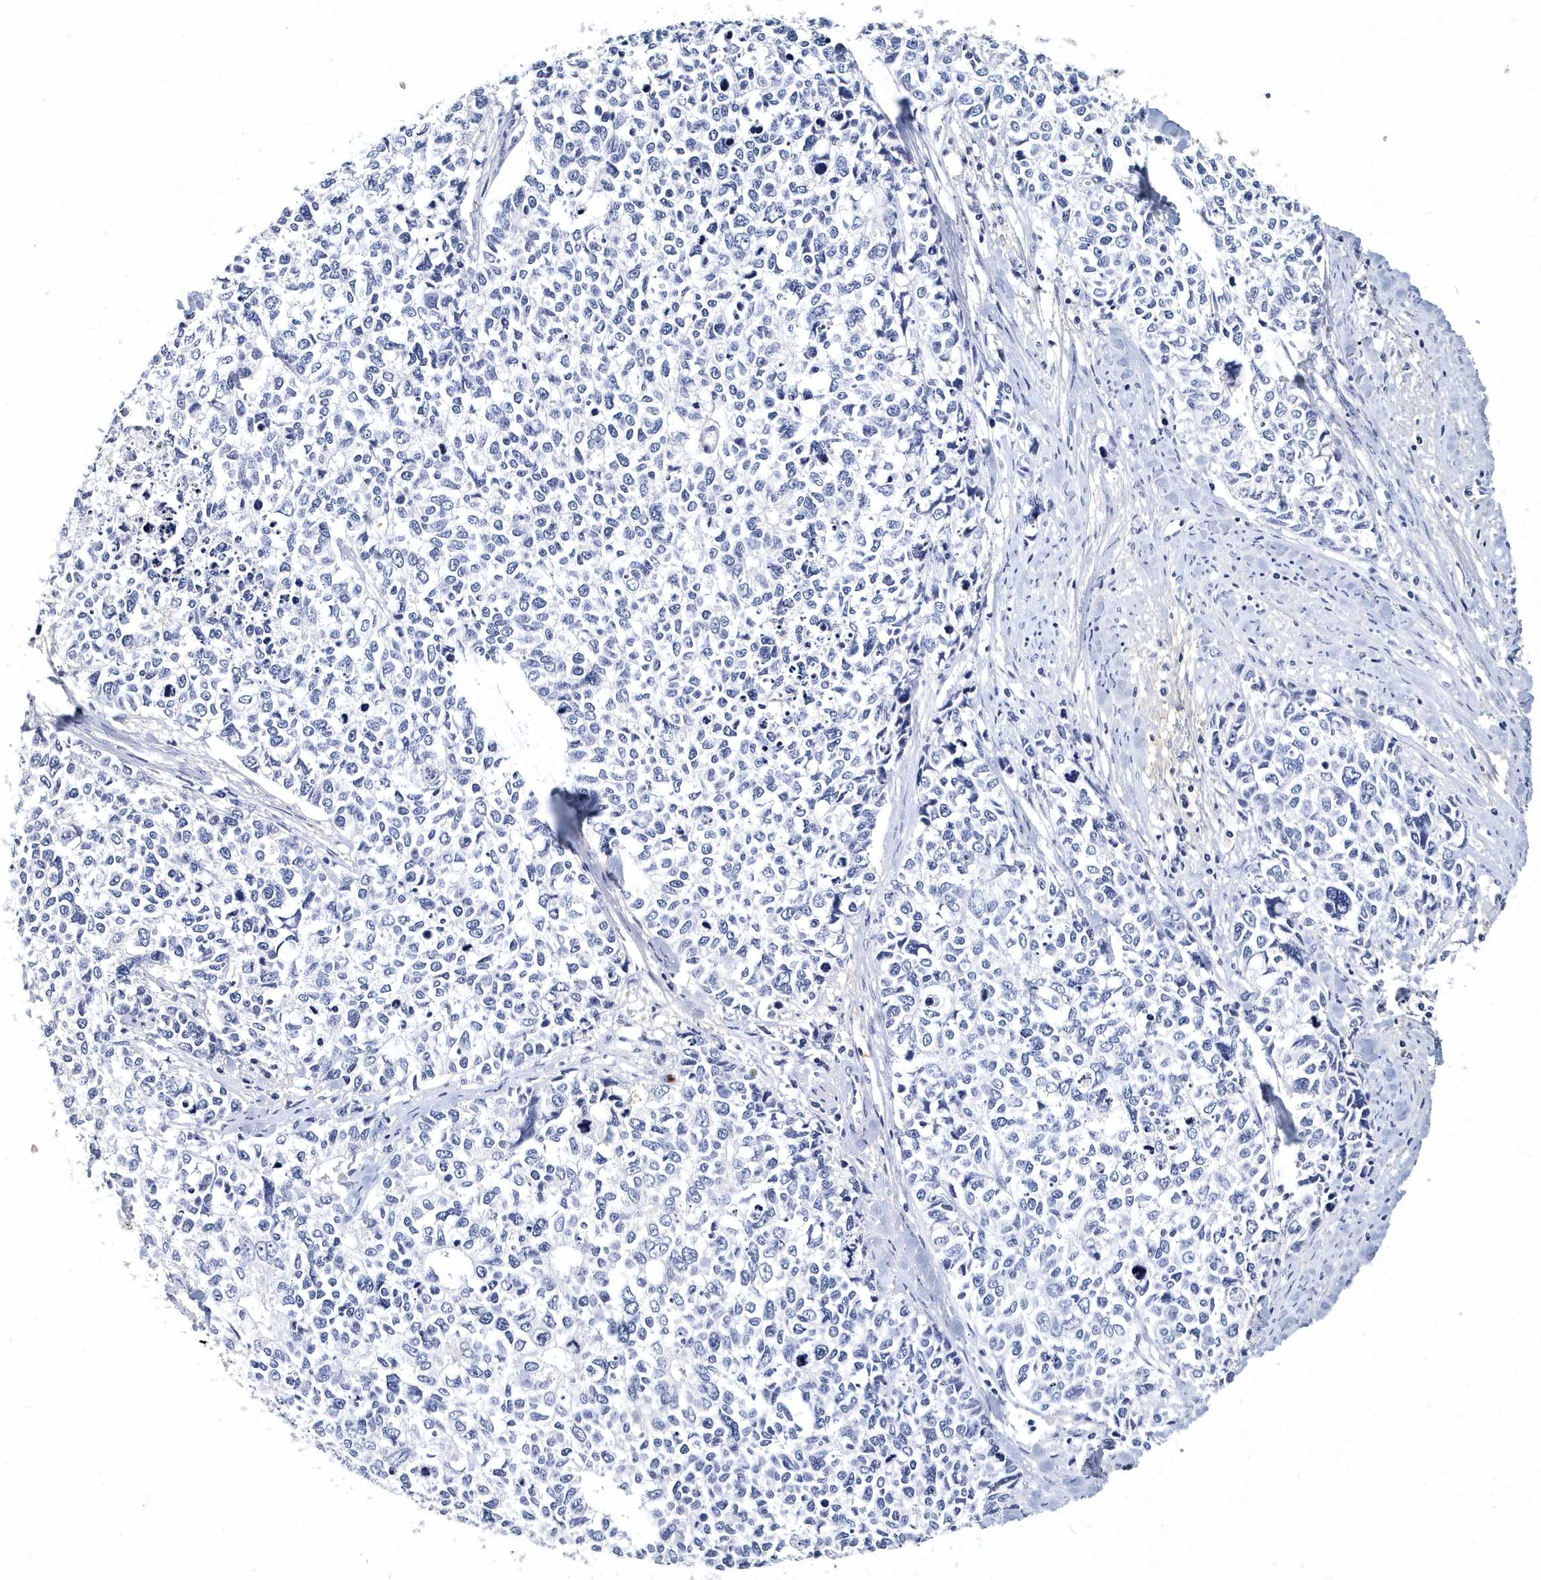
{"staining": {"intensity": "negative", "quantity": "none", "location": "none"}, "tissue": "cervical cancer", "cell_type": "Tumor cells", "image_type": "cancer", "snomed": [{"axis": "morphology", "description": "Squamous cell carcinoma, NOS"}, {"axis": "topography", "description": "Cervix"}], "caption": "A micrograph of human squamous cell carcinoma (cervical) is negative for staining in tumor cells.", "gene": "ITGA2B", "patient": {"sex": "female", "age": 63}}